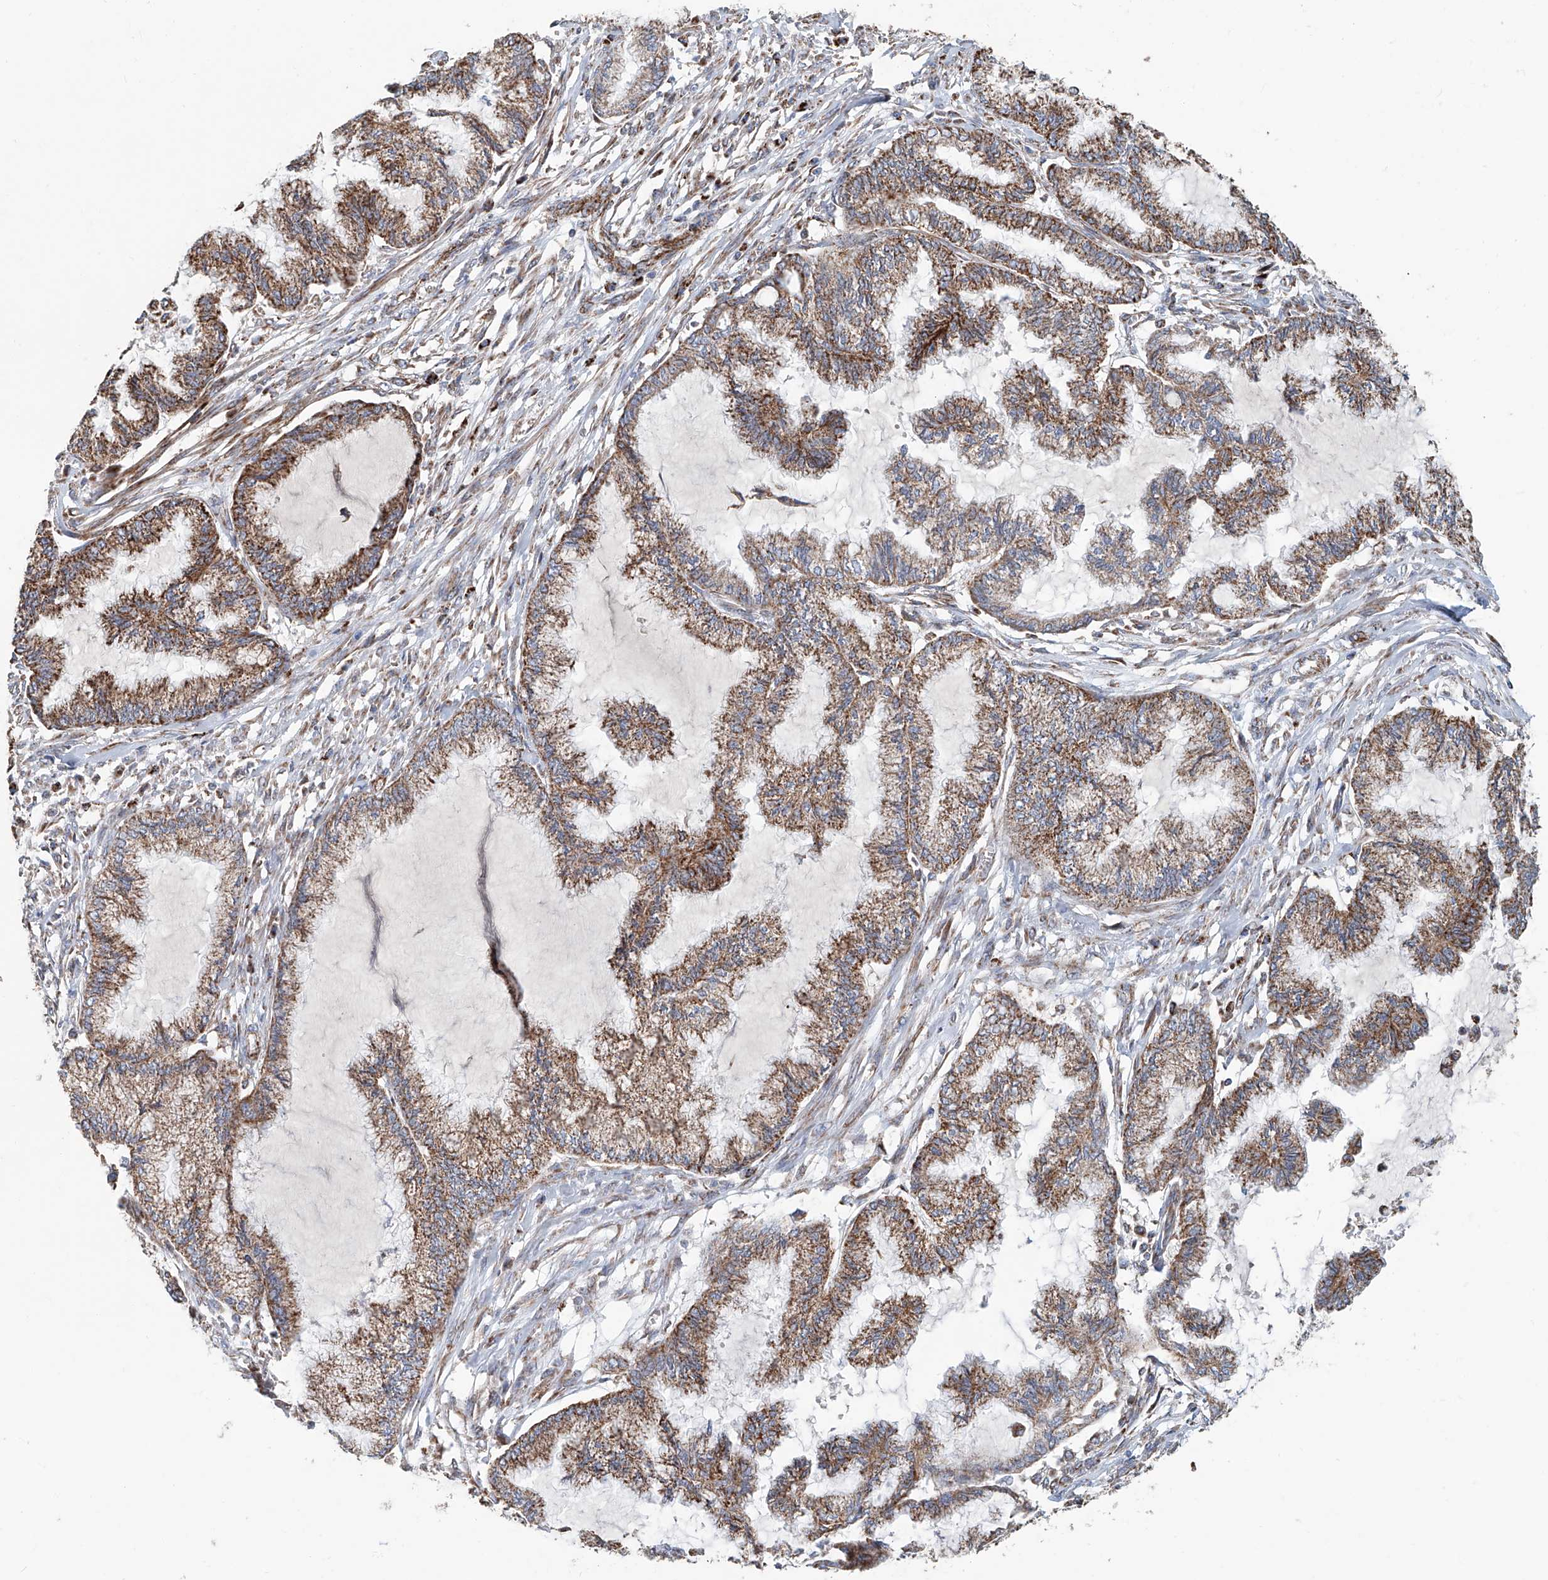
{"staining": {"intensity": "moderate", "quantity": ">75%", "location": "cytoplasmic/membranous"}, "tissue": "endometrial cancer", "cell_type": "Tumor cells", "image_type": "cancer", "snomed": [{"axis": "morphology", "description": "Adenocarcinoma, NOS"}, {"axis": "topography", "description": "Endometrium"}], "caption": "The image reveals a brown stain indicating the presence of a protein in the cytoplasmic/membranous of tumor cells in endometrial cancer. Using DAB (brown) and hematoxylin (blue) stains, captured at high magnification using brightfield microscopy.", "gene": "MCL1", "patient": {"sex": "female", "age": 86}}